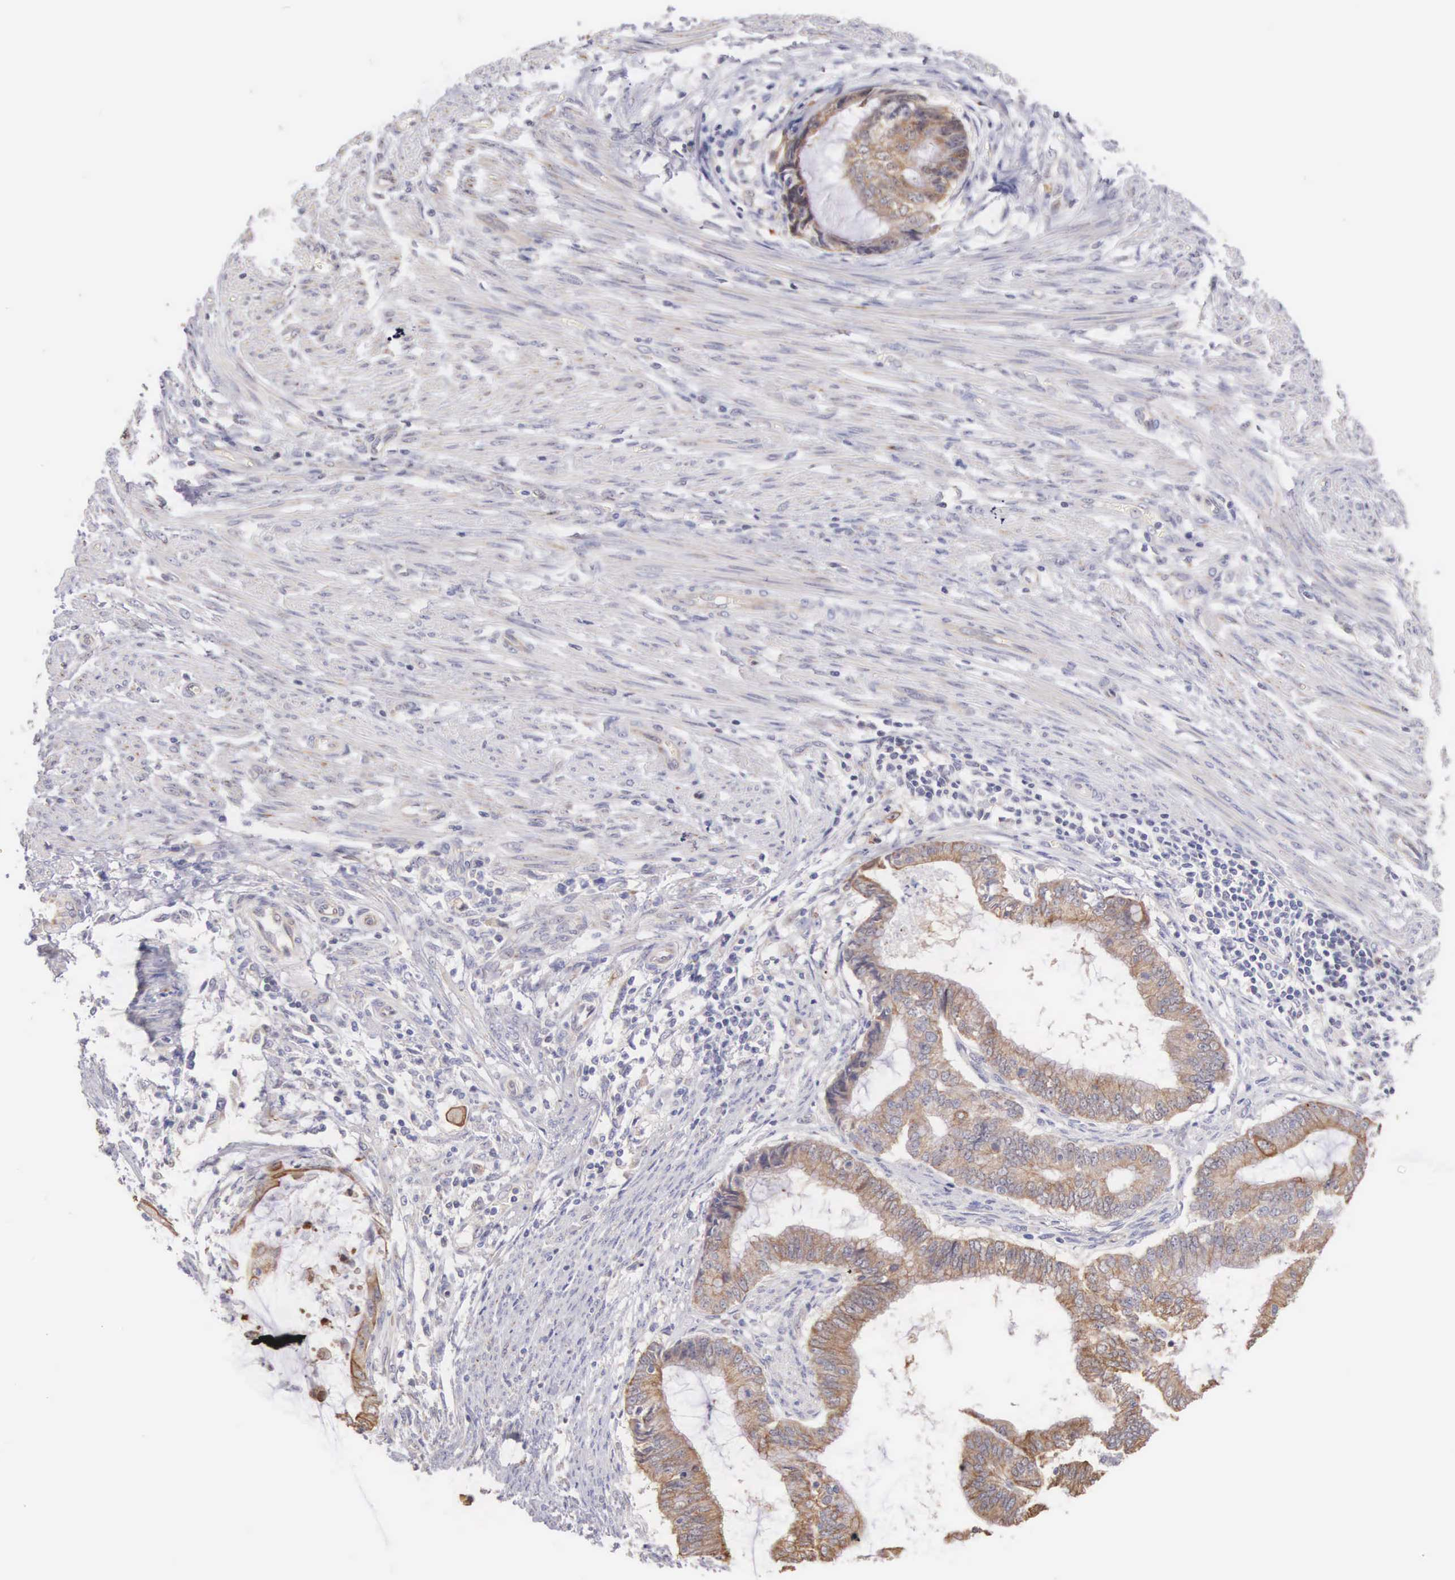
{"staining": {"intensity": "moderate", "quantity": ">75%", "location": "cytoplasmic/membranous"}, "tissue": "endometrial cancer", "cell_type": "Tumor cells", "image_type": "cancer", "snomed": [{"axis": "morphology", "description": "Adenocarcinoma, NOS"}, {"axis": "topography", "description": "Endometrium"}], "caption": "Brown immunohistochemical staining in human endometrial adenocarcinoma demonstrates moderate cytoplasmic/membranous positivity in about >75% of tumor cells. The protein of interest is stained brown, and the nuclei are stained in blue (DAB IHC with brightfield microscopy, high magnification).", "gene": "PIR", "patient": {"sex": "female", "age": 63}}